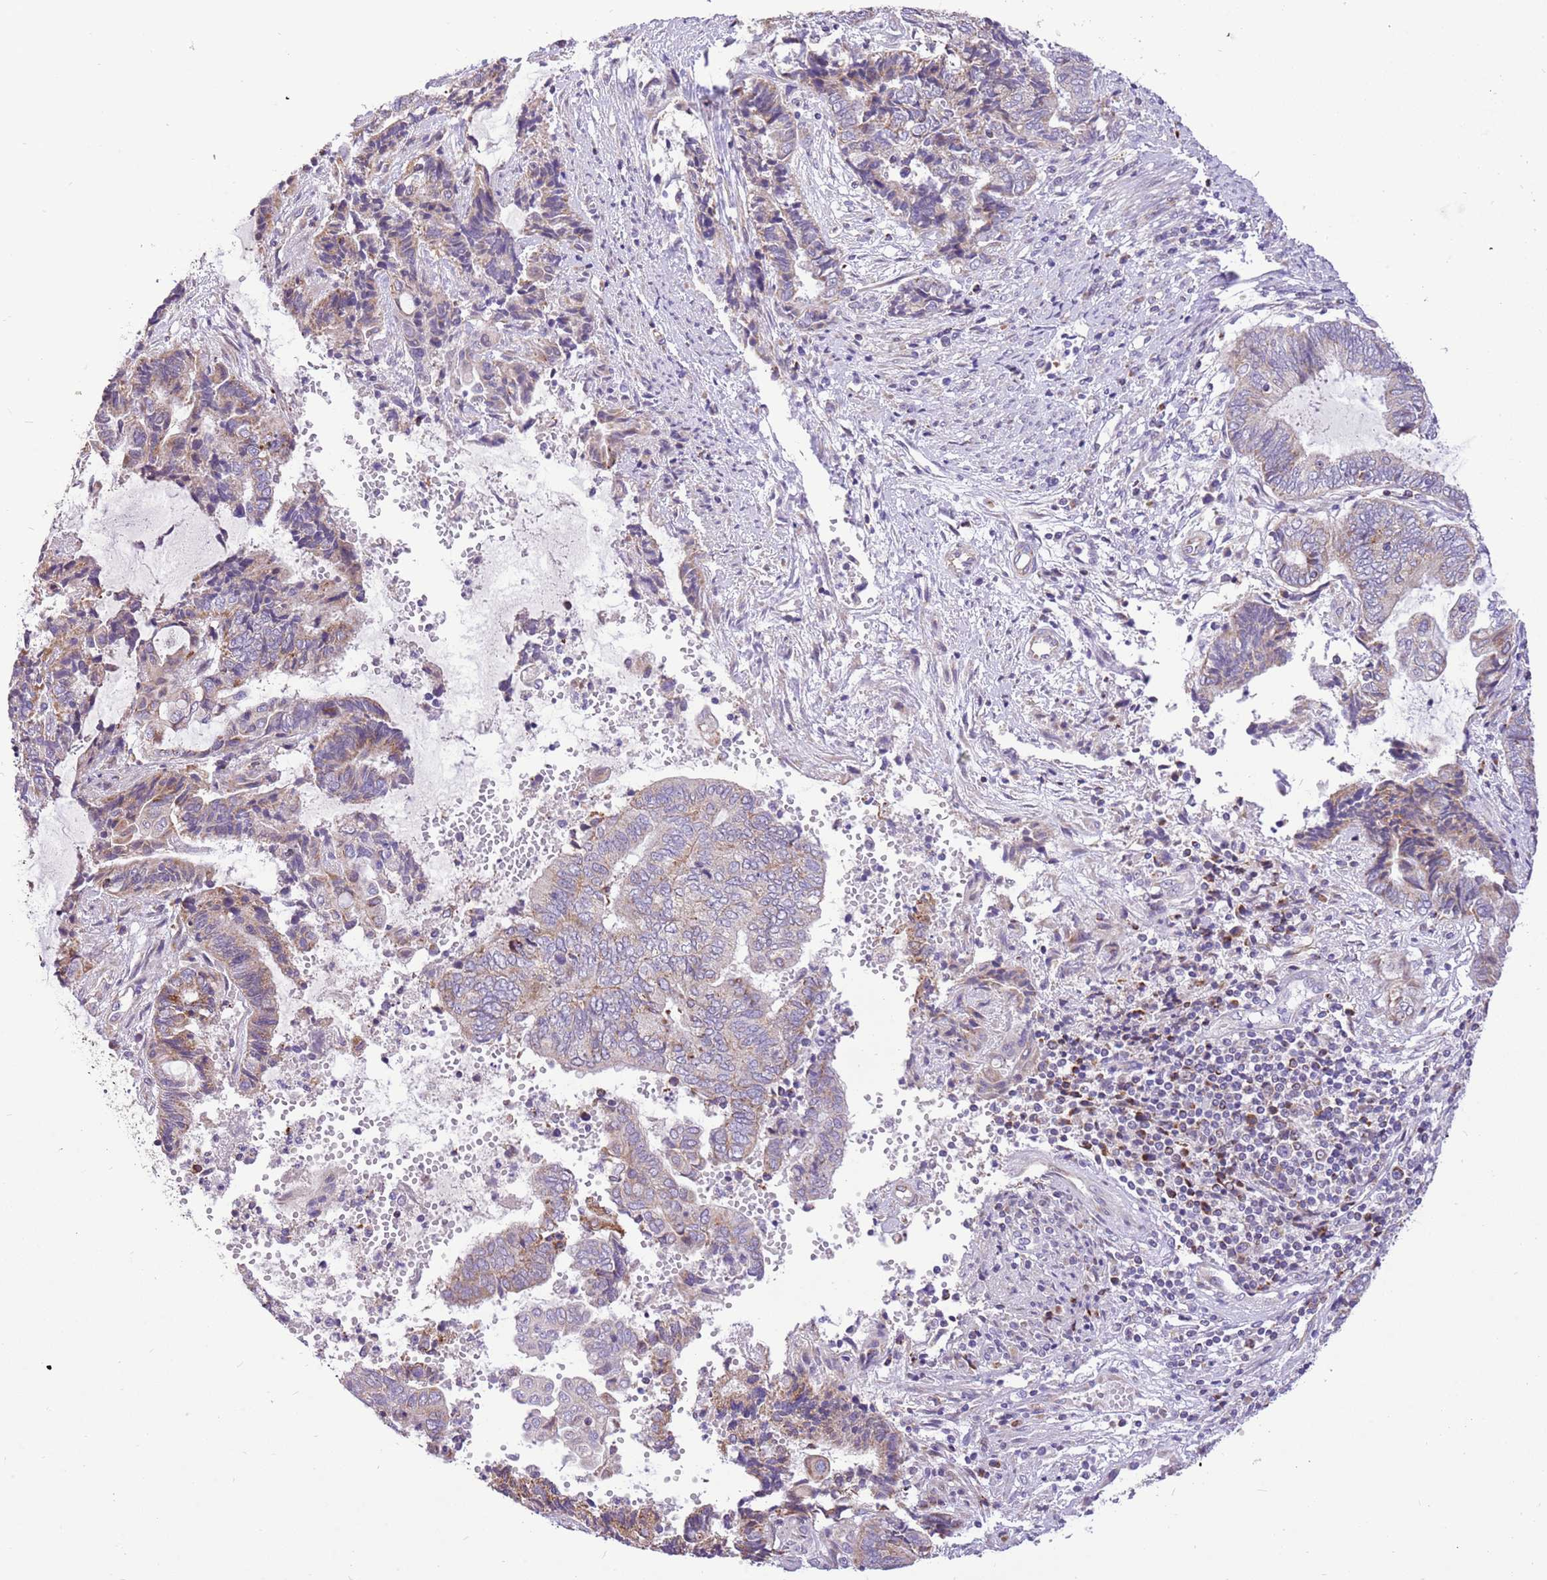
{"staining": {"intensity": "weak", "quantity": "25%-75%", "location": "cytoplasmic/membranous"}, "tissue": "endometrial cancer", "cell_type": "Tumor cells", "image_type": "cancer", "snomed": [{"axis": "morphology", "description": "Adenocarcinoma, NOS"}, {"axis": "topography", "description": "Uterus"}, {"axis": "topography", "description": "Endometrium"}], "caption": "Weak cytoplasmic/membranous expression for a protein is present in approximately 25%-75% of tumor cells of adenocarcinoma (endometrial) using immunohistochemistry.", "gene": "COX17", "patient": {"sex": "female", "age": 70}}